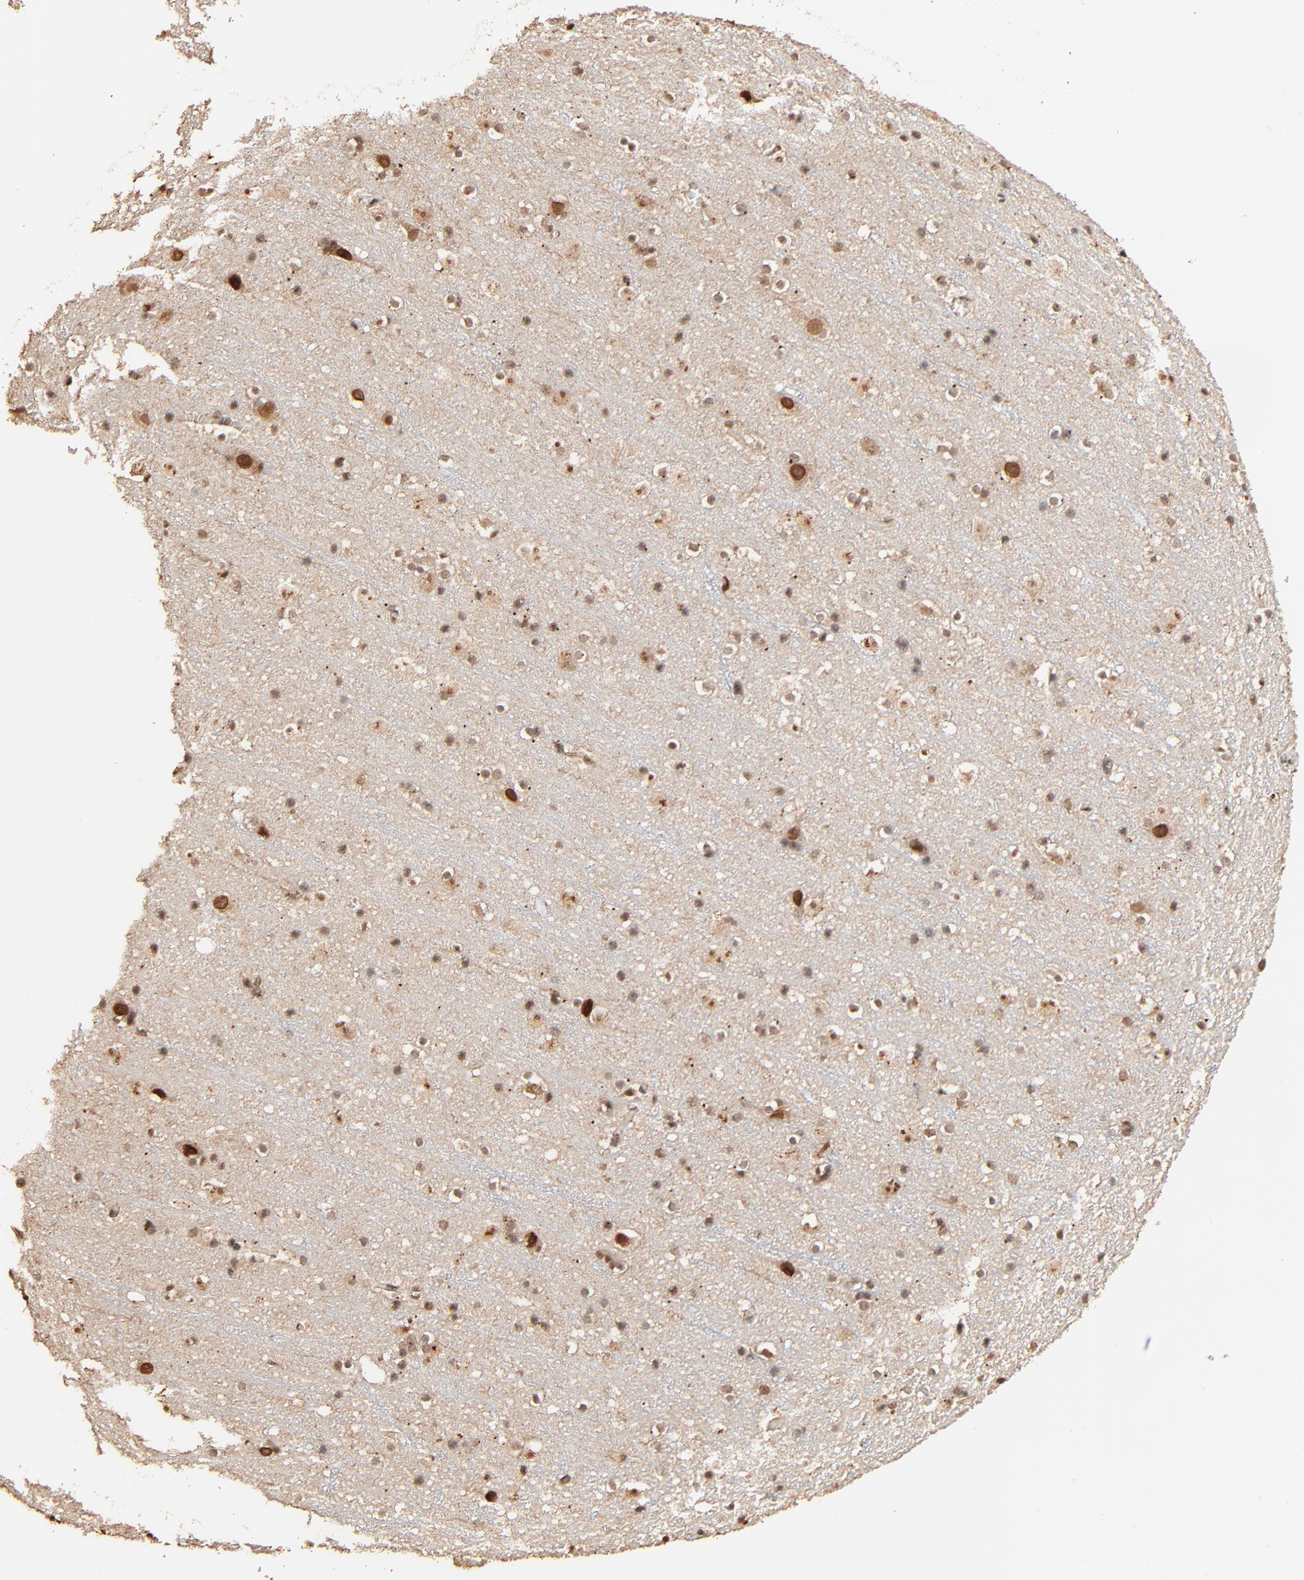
{"staining": {"intensity": "weak", "quantity": "25%-75%", "location": "cytoplasmic/membranous"}, "tissue": "cerebral cortex", "cell_type": "Endothelial cells", "image_type": "normal", "snomed": [{"axis": "morphology", "description": "Normal tissue, NOS"}, {"axis": "topography", "description": "Cerebral cortex"}], "caption": "Immunohistochemistry image of unremarkable cerebral cortex: human cerebral cortex stained using IHC demonstrates low levels of weak protein expression localized specifically in the cytoplasmic/membranous of endothelial cells, appearing as a cytoplasmic/membranous brown color.", "gene": "FAM227A", "patient": {"sex": "male", "age": 45}}